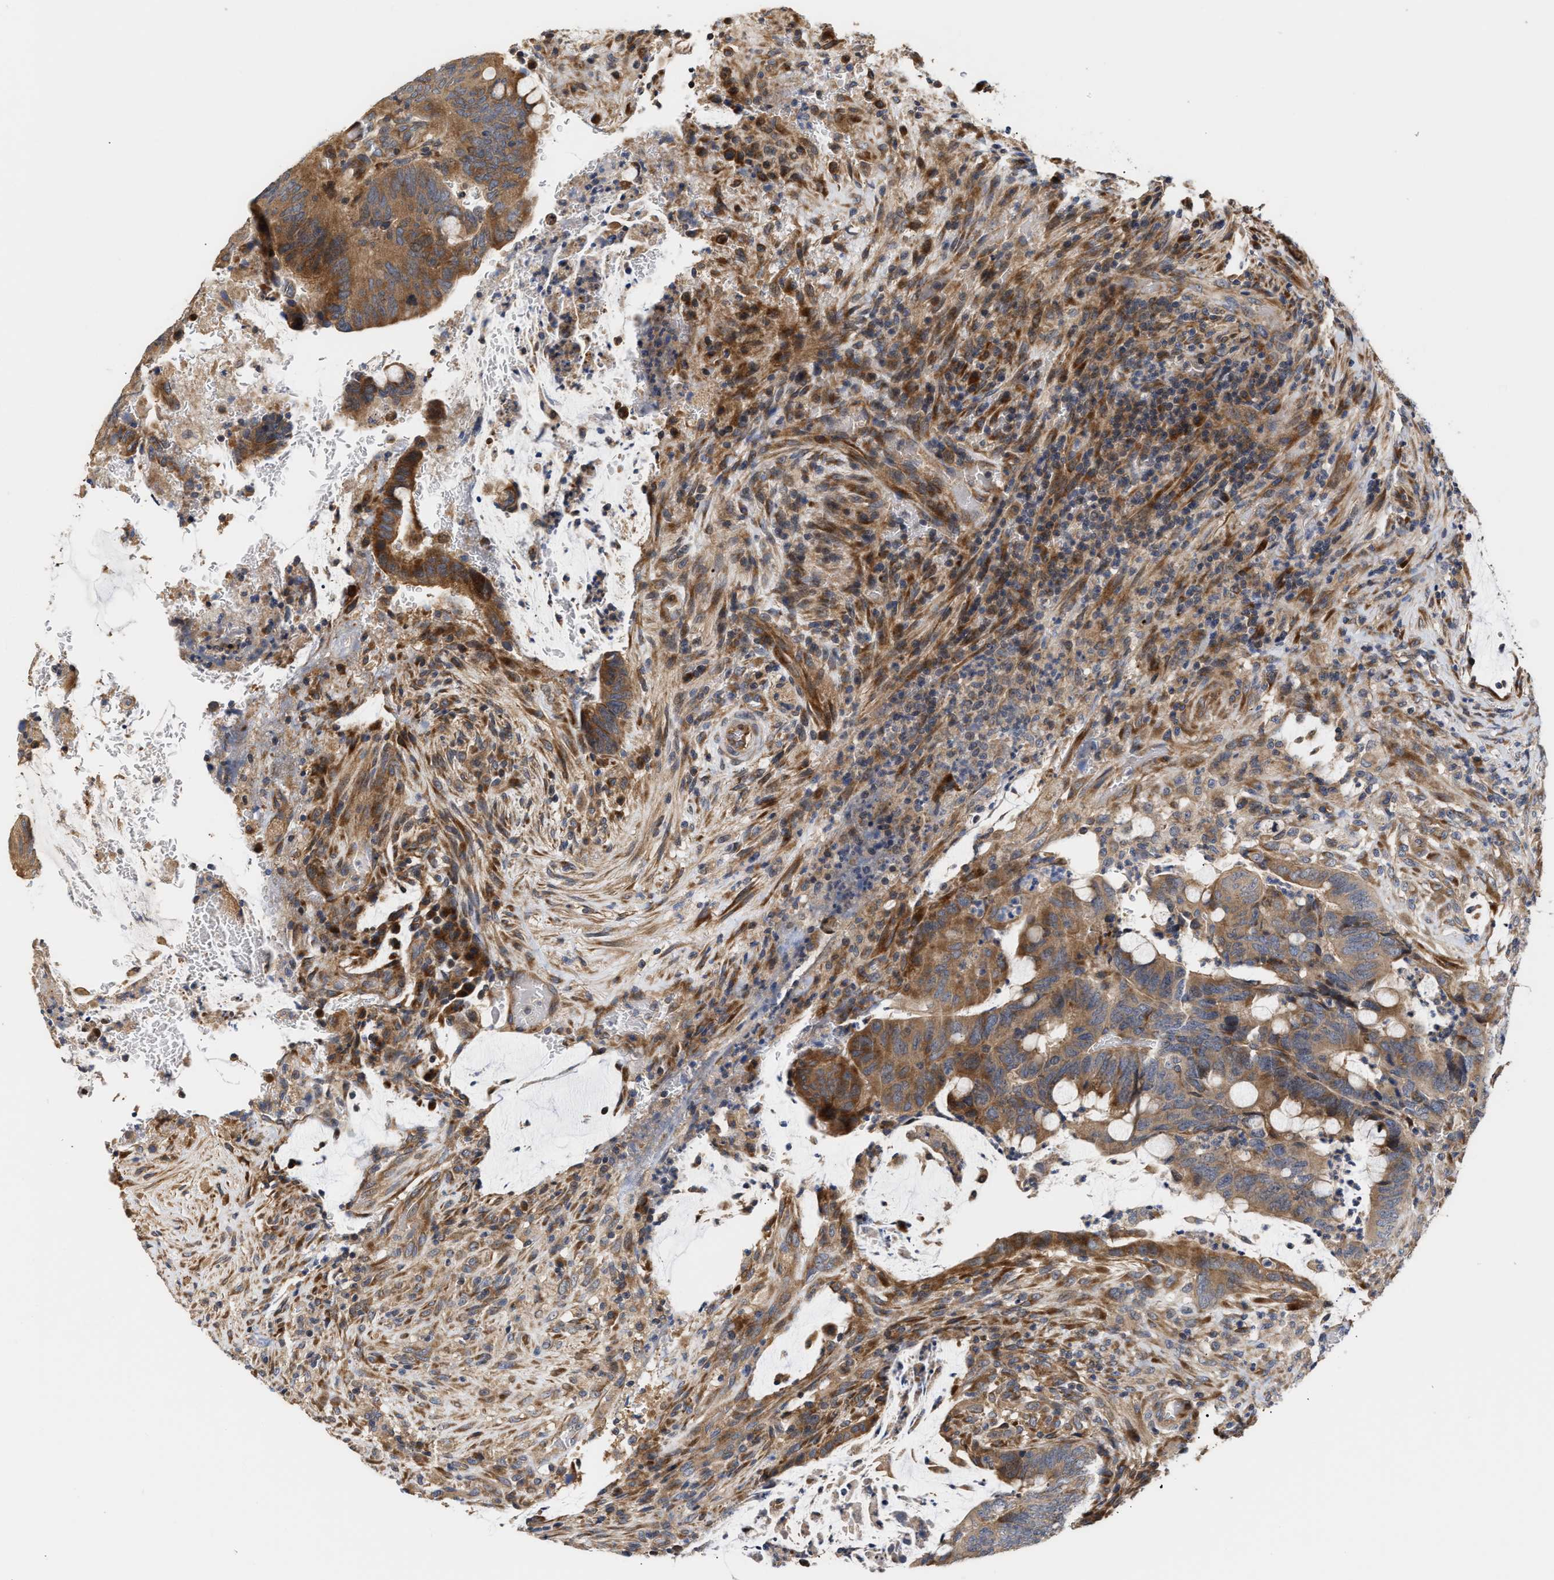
{"staining": {"intensity": "strong", "quantity": ">75%", "location": "cytoplasmic/membranous"}, "tissue": "colorectal cancer", "cell_type": "Tumor cells", "image_type": "cancer", "snomed": [{"axis": "morphology", "description": "Normal tissue, NOS"}, {"axis": "morphology", "description": "Adenocarcinoma, NOS"}, {"axis": "topography", "description": "Rectum"}, {"axis": "topography", "description": "Peripheral nerve tissue"}], "caption": "This image shows immunohistochemistry staining of colorectal cancer, with high strong cytoplasmic/membranous positivity in about >75% of tumor cells.", "gene": "CLIP2", "patient": {"sex": "male", "age": 92}}